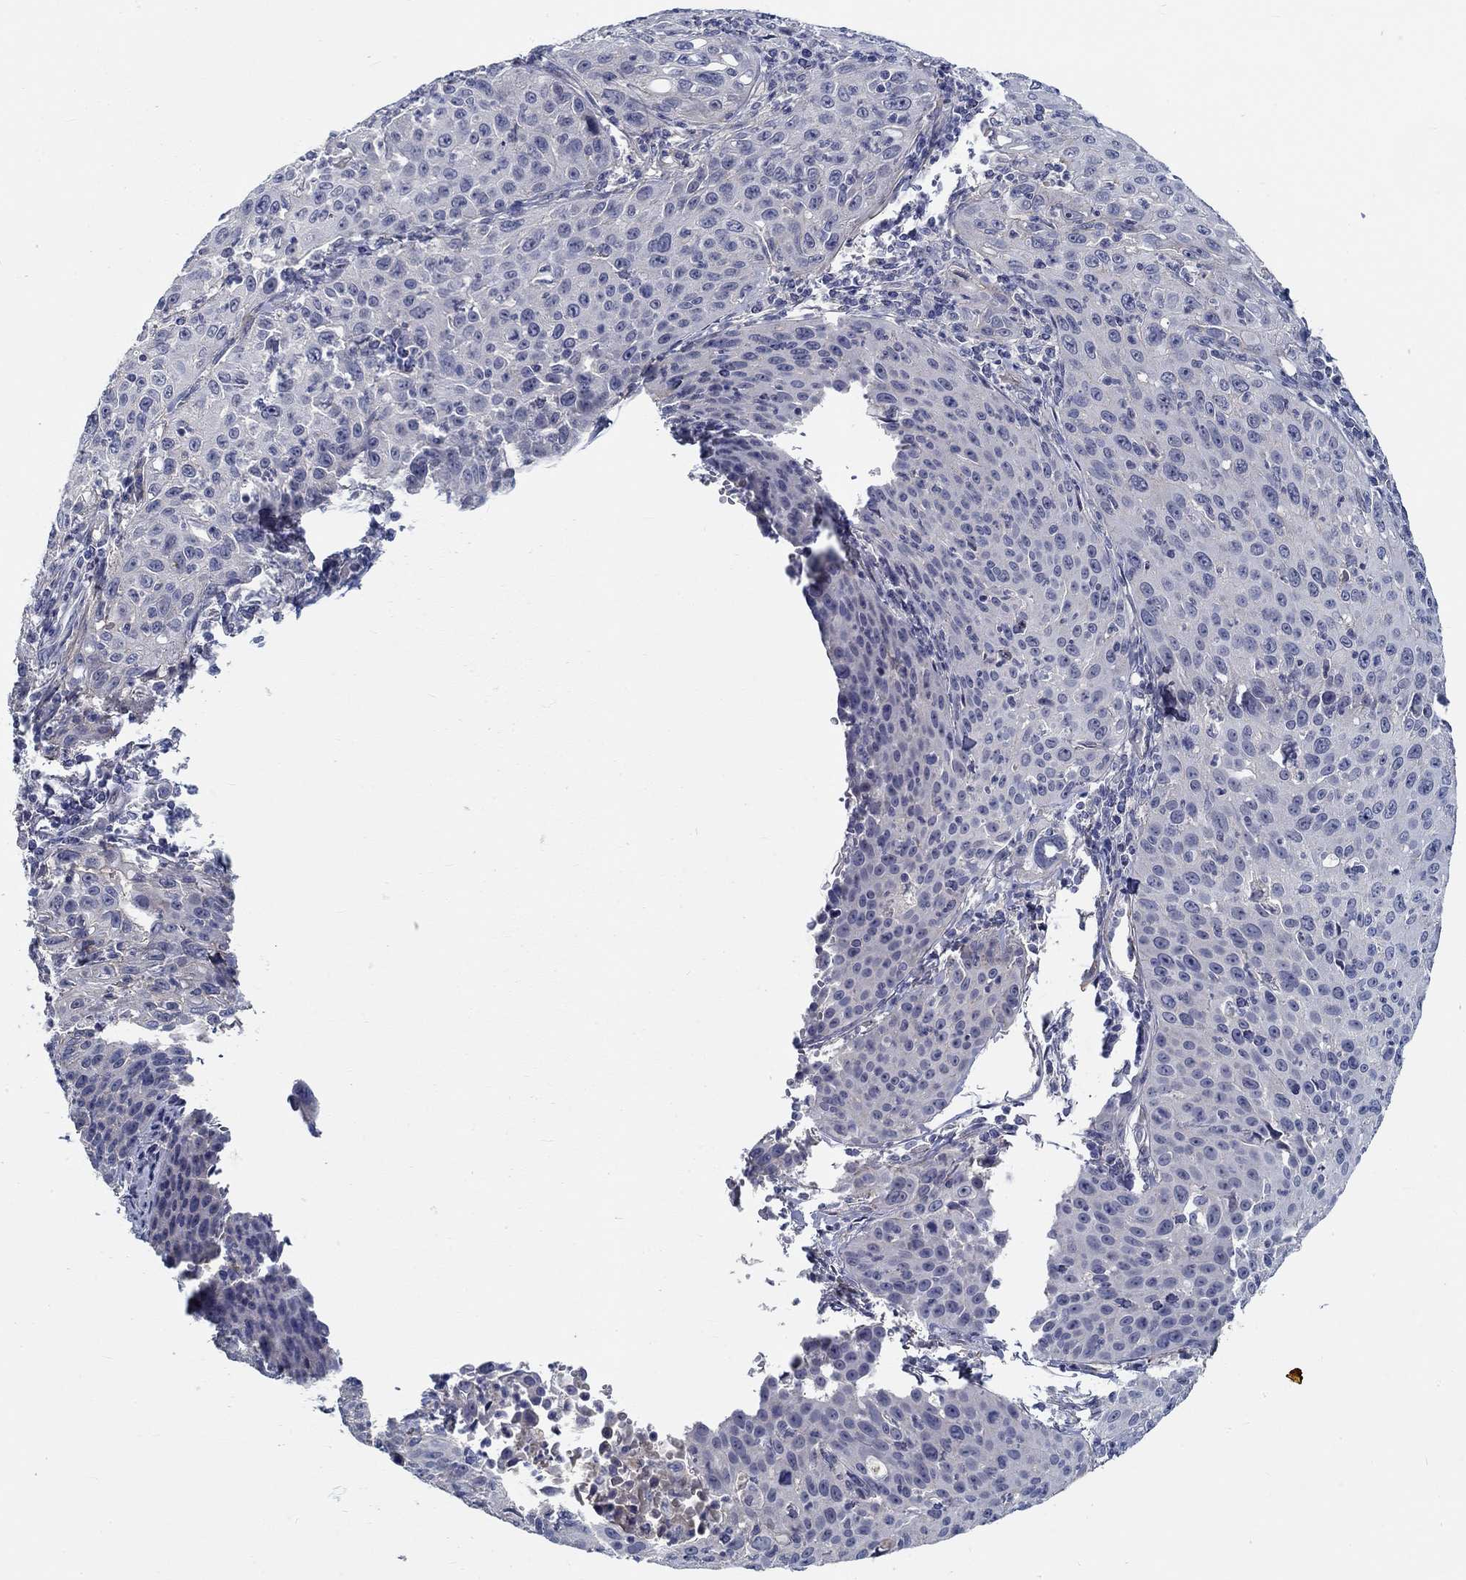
{"staining": {"intensity": "negative", "quantity": "none", "location": "none"}, "tissue": "cervical cancer", "cell_type": "Tumor cells", "image_type": "cancer", "snomed": [{"axis": "morphology", "description": "Squamous cell carcinoma, NOS"}, {"axis": "topography", "description": "Cervix"}], "caption": "Cervical cancer (squamous cell carcinoma) was stained to show a protein in brown. There is no significant staining in tumor cells.", "gene": "MYBPC1", "patient": {"sex": "female", "age": 26}}